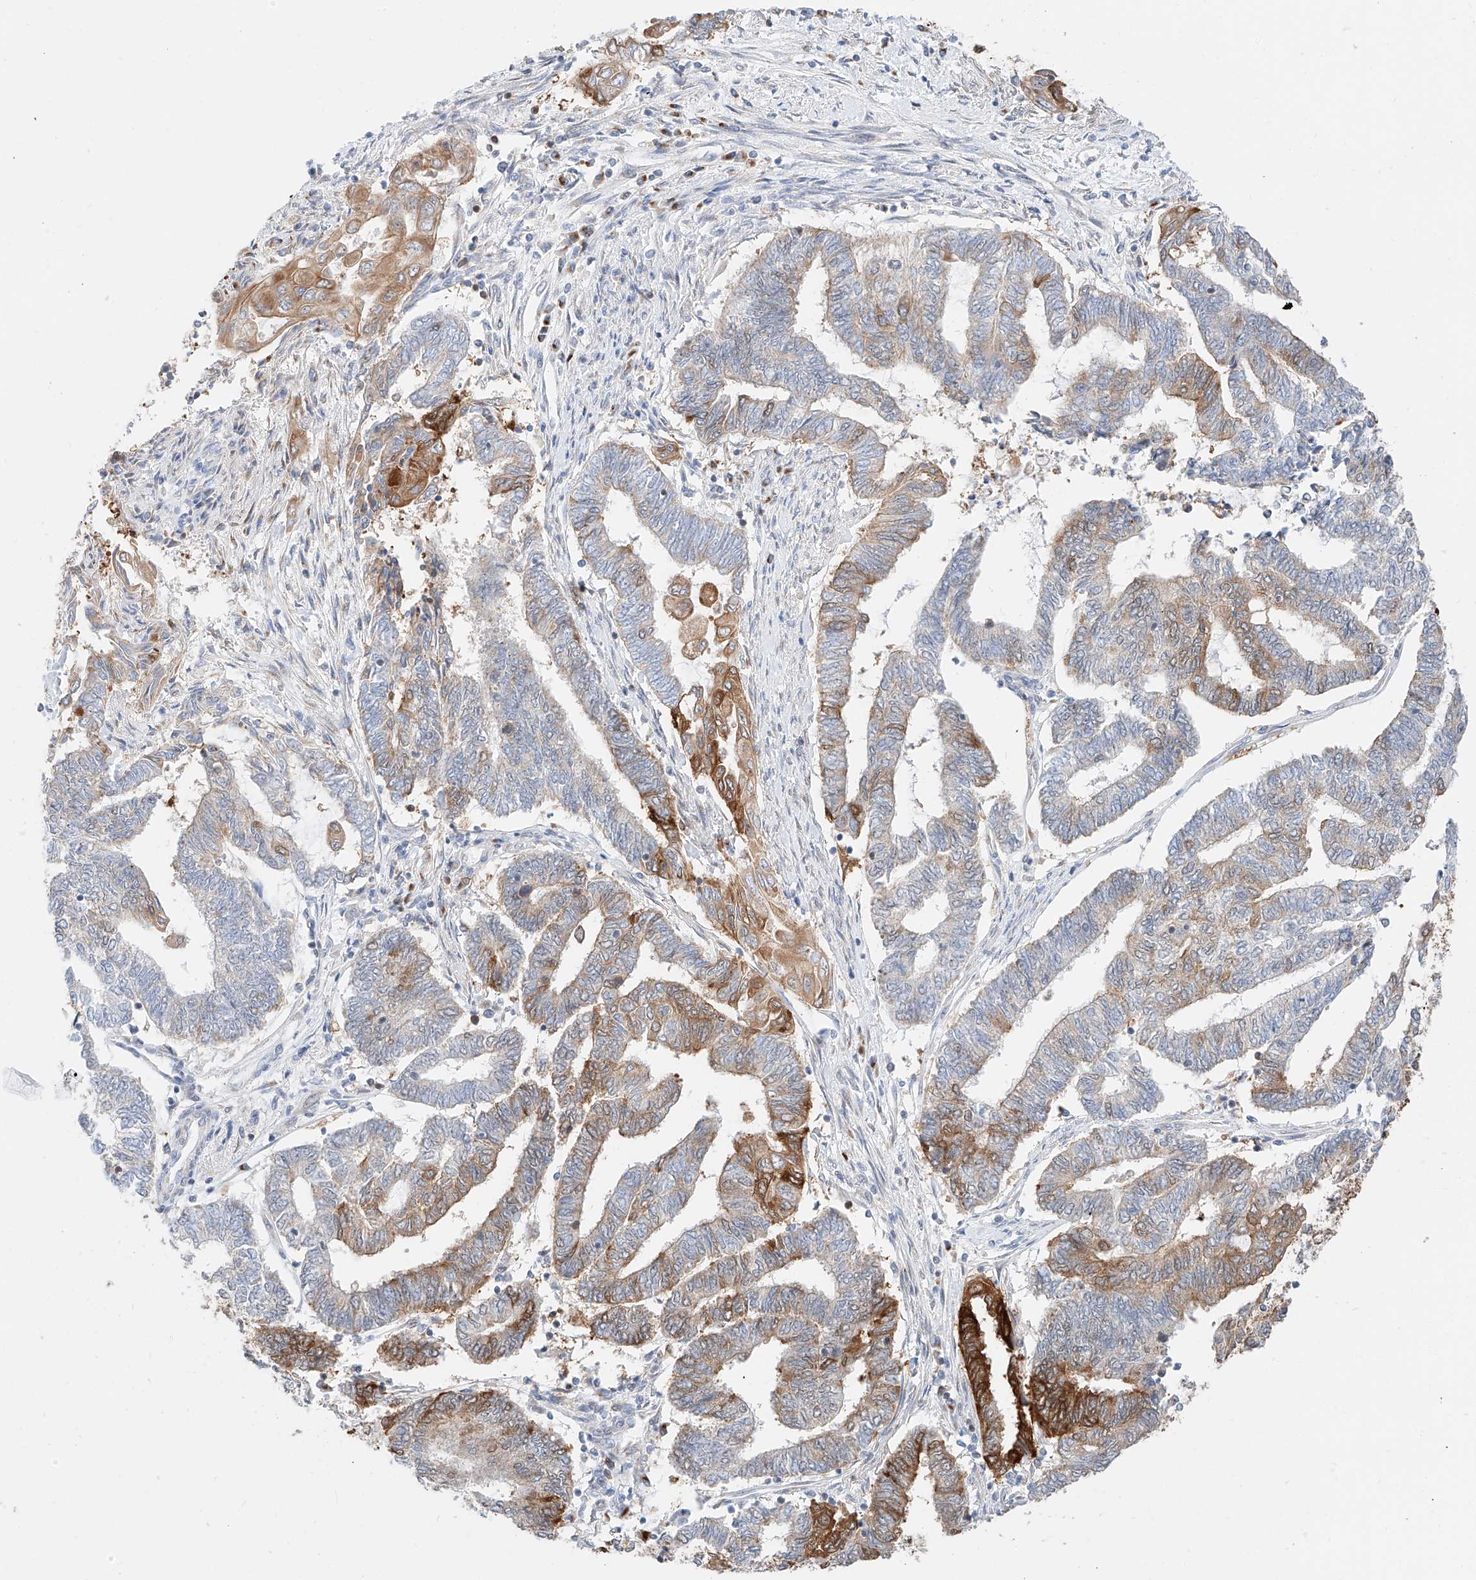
{"staining": {"intensity": "moderate", "quantity": "25%-75%", "location": "cytoplasmic/membranous"}, "tissue": "endometrial cancer", "cell_type": "Tumor cells", "image_type": "cancer", "snomed": [{"axis": "morphology", "description": "Adenocarcinoma, NOS"}, {"axis": "topography", "description": "Uterus"}, {"axis": "topography", "description": "Endometrium"}], "caption": "High-magnification brightfield microscopy of endometrial adenocarcinoma stained with DAB (3,3'-diaminobenzidine) (brown) and counterstained with hematoxylin (blue). tumor cells exhibit moderate cytoplasmic/membranous staining is present in about25%-75% of cells. (Brightfield microscopy of DAB IHC at high magnification).", "gene": "CARMIL1", "patient": {"sex": "female", "age": 70}}